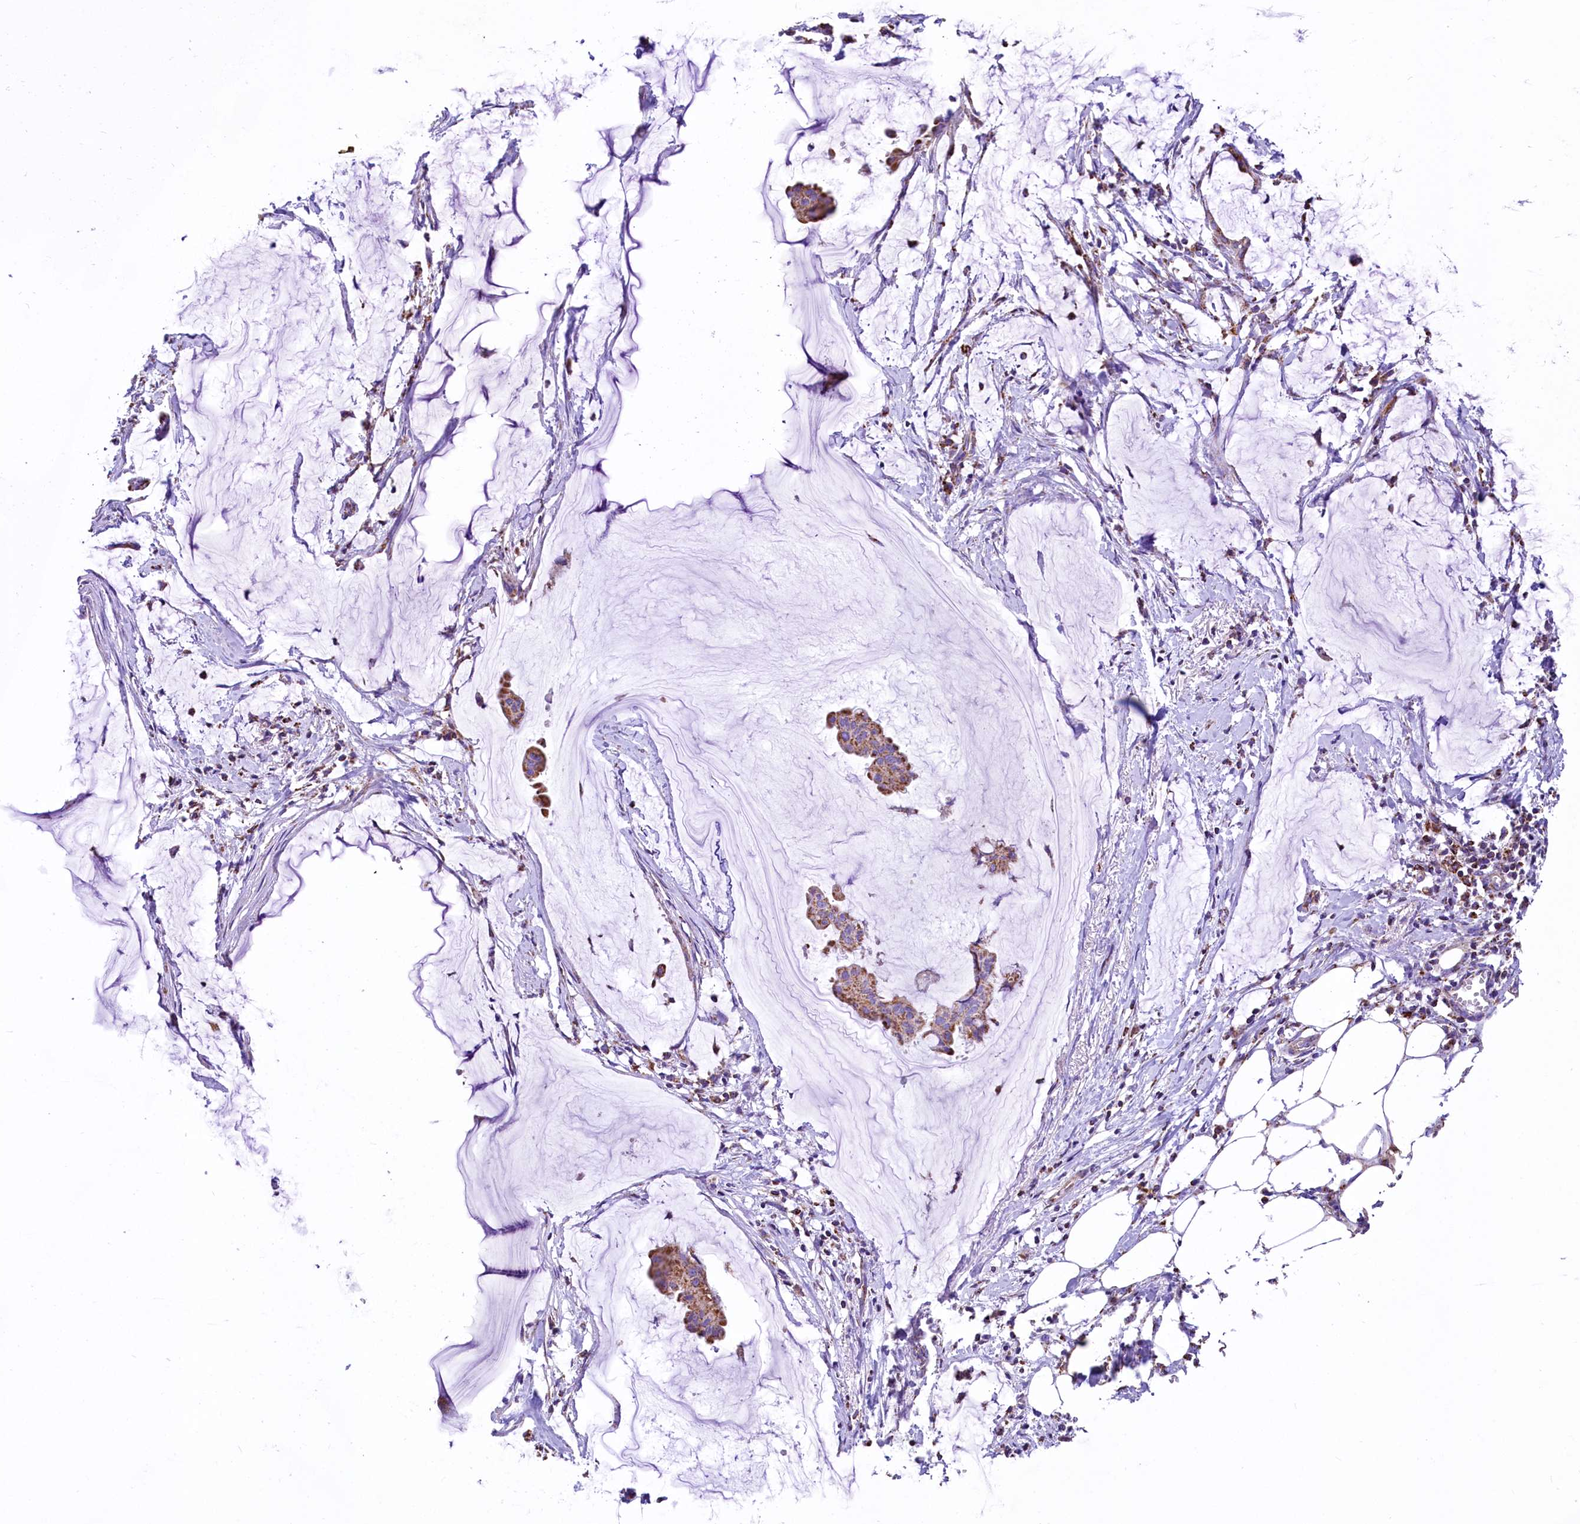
{"staining": {"intensity": "moderate", "quantity": ">75%", "location": "cytoplasmic/membranous"}, "tissue": "ovarian cancer", "cell_type": "Tumor cells", "image_type": "cancer", "snomed": [{"axis": "morphology", "description": "Cystadenocarcinoma, mucinous, NOS"}, {"axis": "topography", "description": "Ovary"}], "caption": "Immunohistochemistry (DAB (3,3'-diaminobenzidine)) staining of human mucinous cystadenocarcinoma (ovarian) exhibits moderate cytoplasmic/membranous protein positivity in about >75% of tumor cells.", "gene": "IDH3A", "patient": {"sex": "female", "age": 73}}